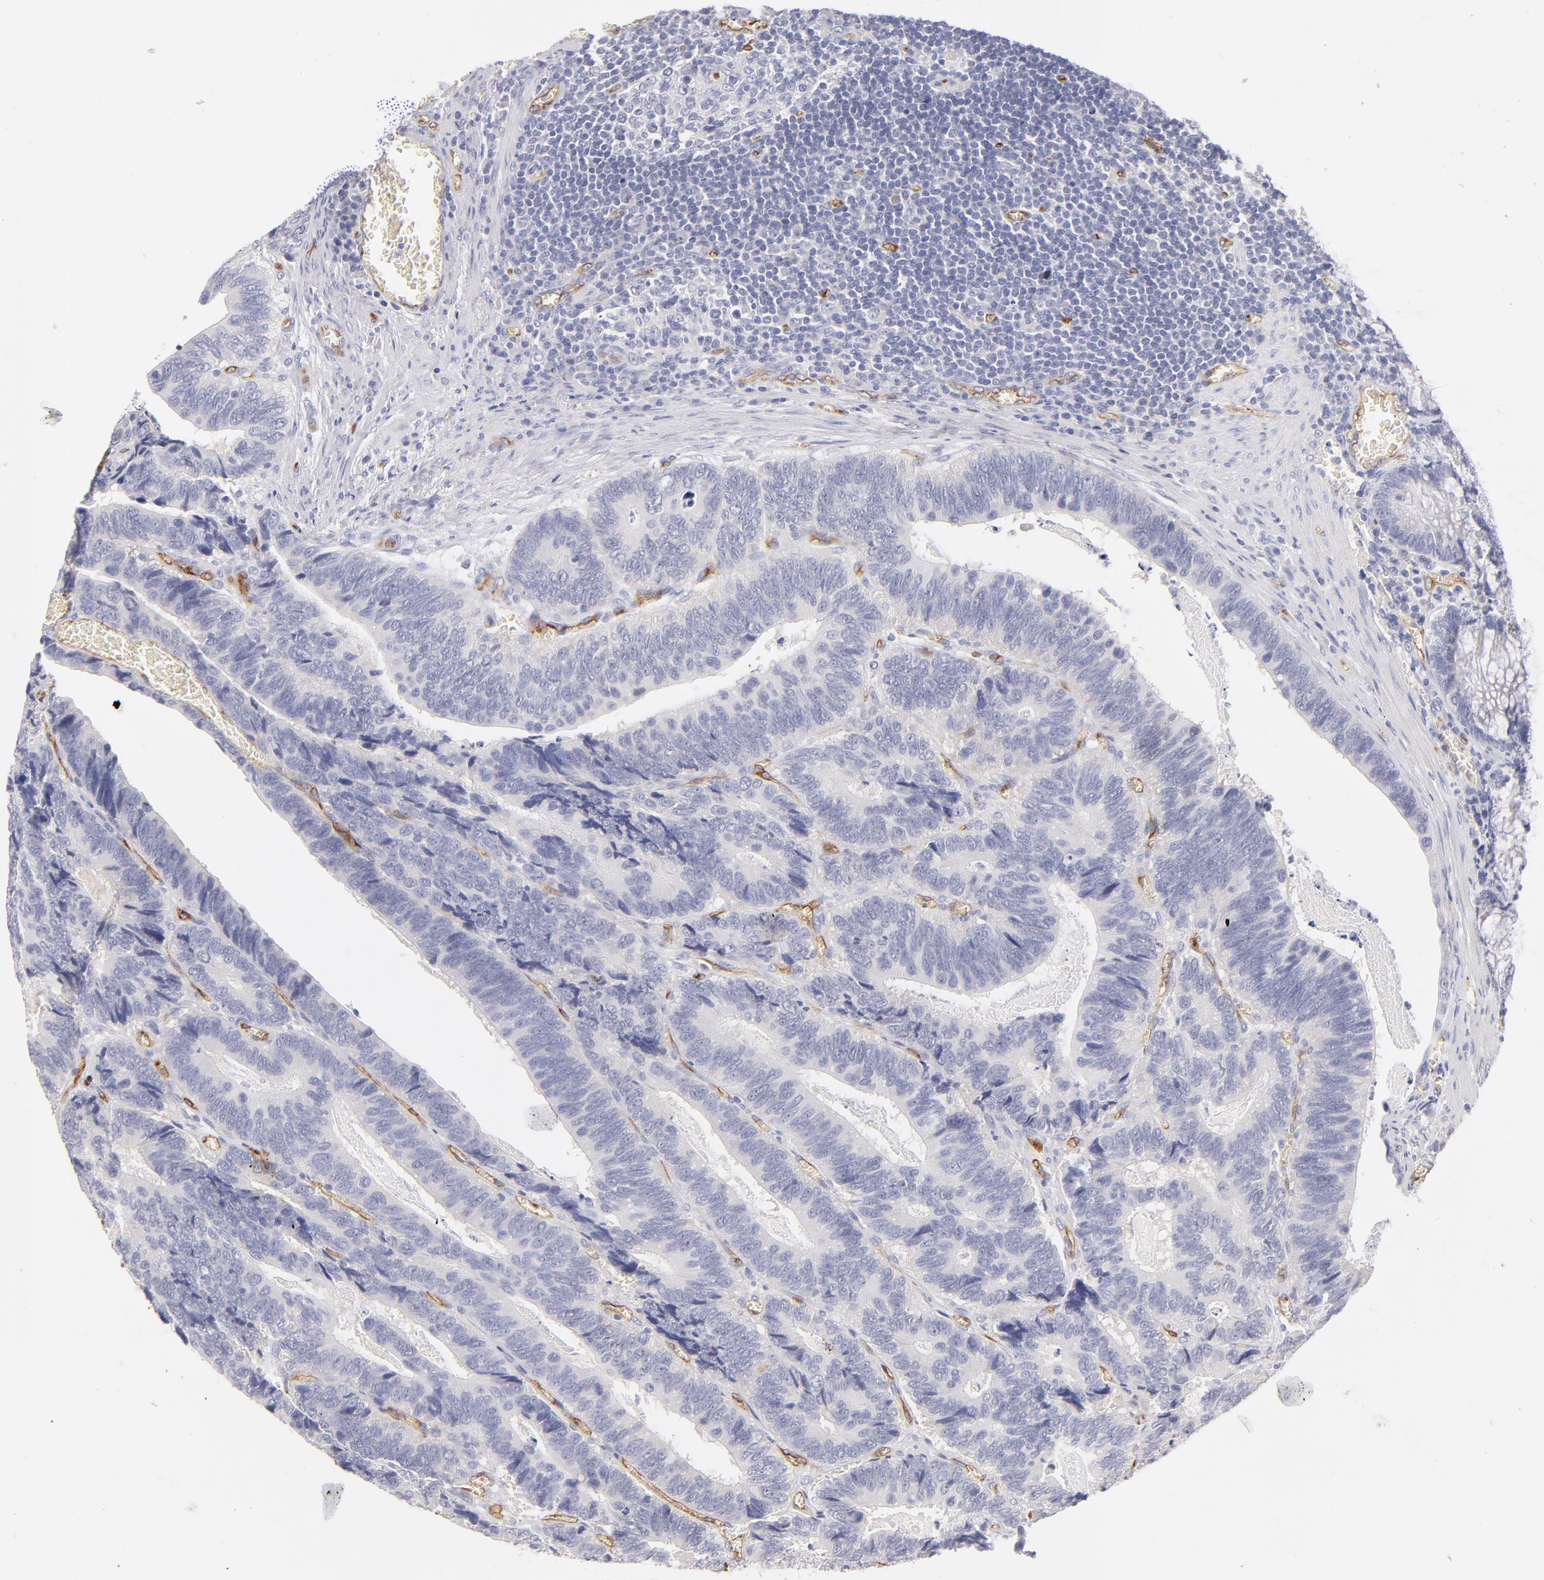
{"staining": {"intensity": "negative", "quantity": "none", "location": "none"}, "tissue": "colorectal cancer", "cell_type": "Tumor cells", "image_type": "cancer", "snomed": [{"axis": "morphology", "description": "Adenocarcinoma, NOS"}, {"axis": "topography", "description": "Colon"}], "caption": "Colorectal cancer was stained to show a protein in brown. There is no significant staining in tumor cells. Brightfield microscopy of immunohistochemistry stained with DAB (3,3'-diaminobenzidine) (brown) and hematoxylin (blue), captured at high magnification.", "gene": "PLVAP", "patient": {"sex": "male", "age": 72}}